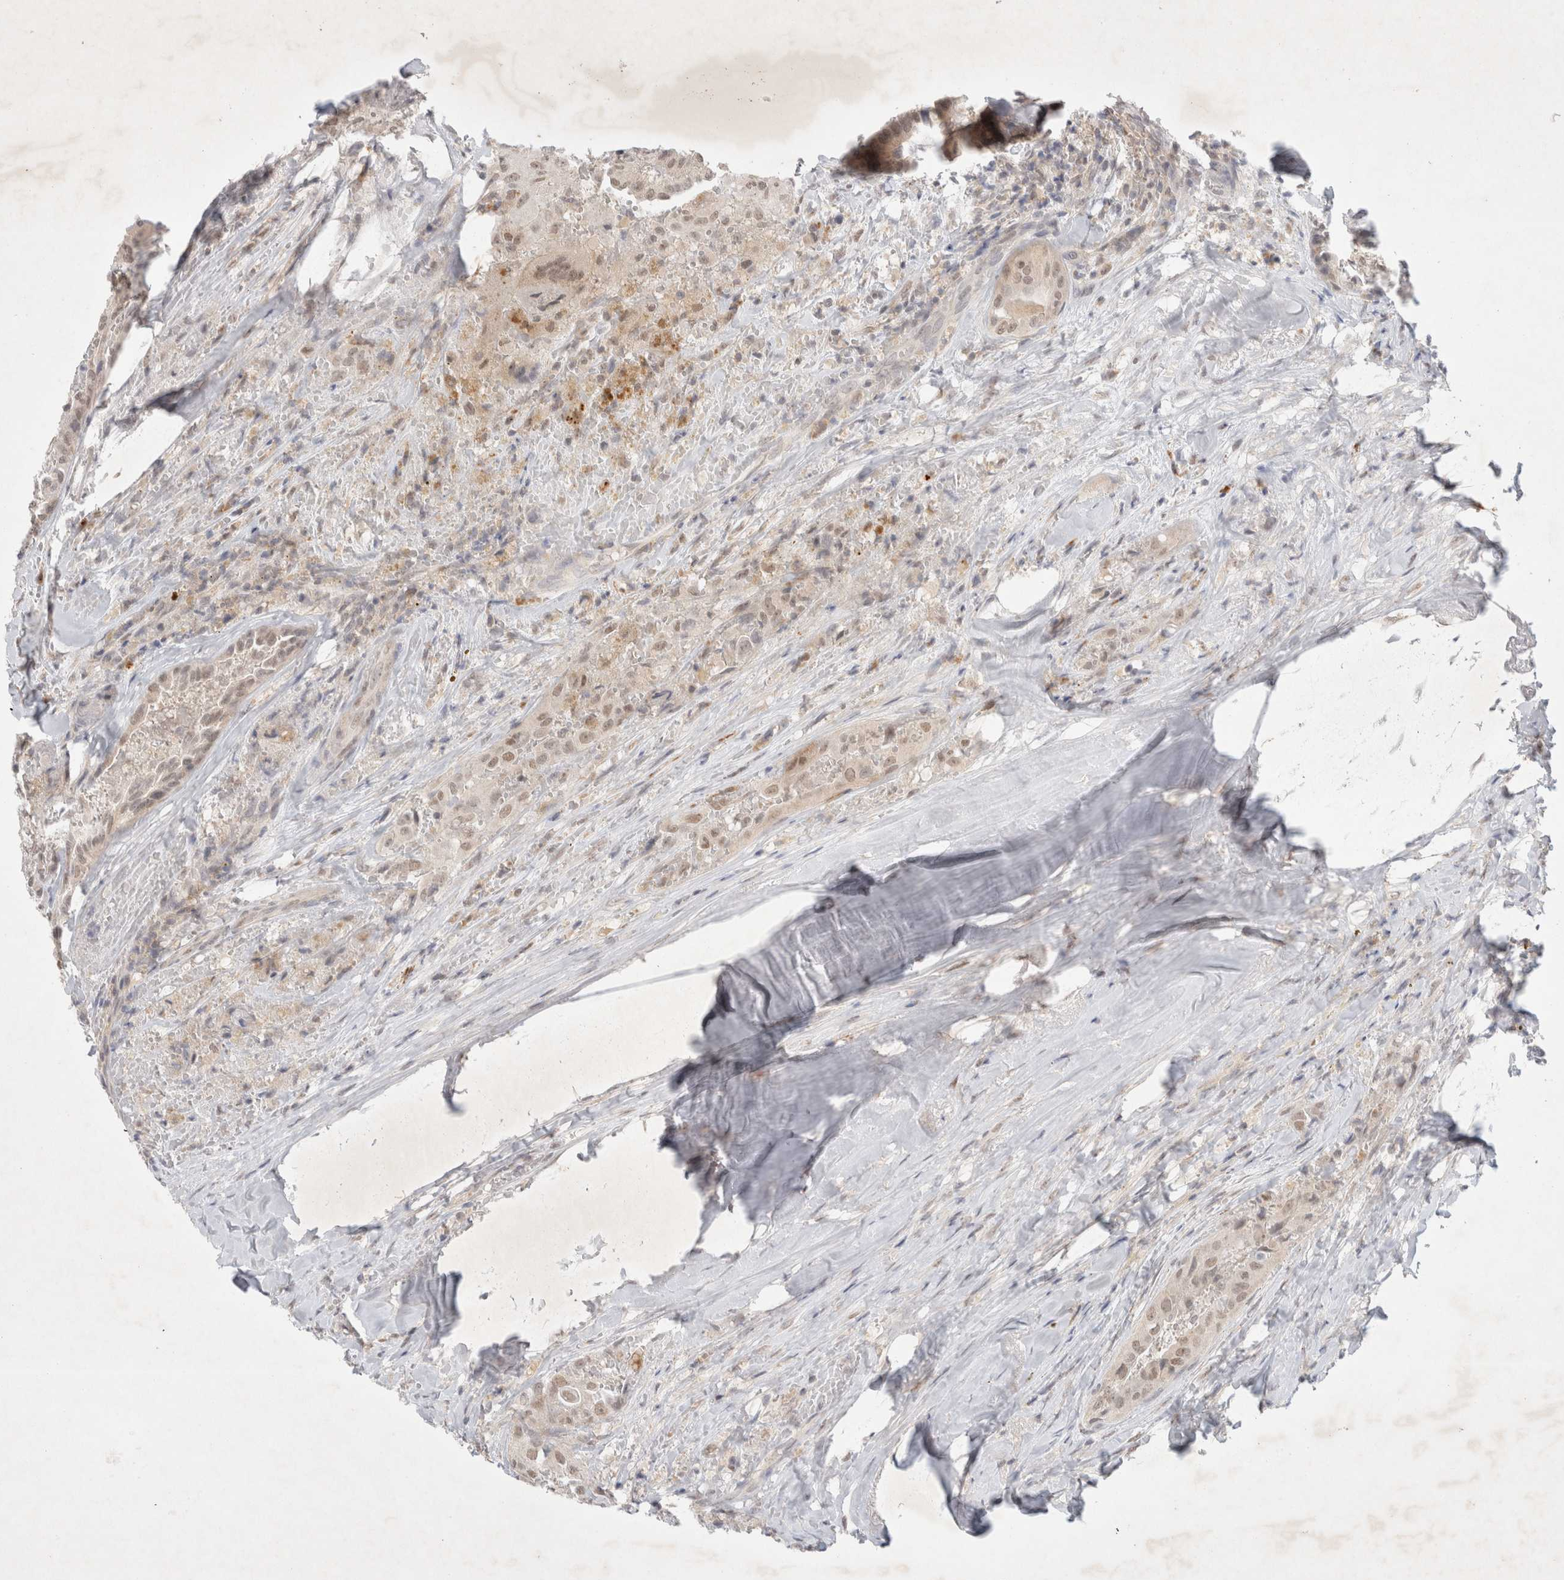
{"staining": {"intensity": "weak", "quantity": ">75%", "location": "nuclear"}, "tissue": "thyroid cancer", "cell_type": "Tumor cells", "image_type": "cancer", "snomed": [{"axis": "morphology", "description": "Papillary adenocarcinoma, NOS"}, {"axis": "topography", "description": "Thyroid gland"}], "caption": "Brown immunohistochemical staining in thyroid papillary adenocarcinoma displays weak nuclear staining in approximately >75% of tumor cells.", "gene": "FBXO42", "patient": {"sex": "male", "age": 77}}